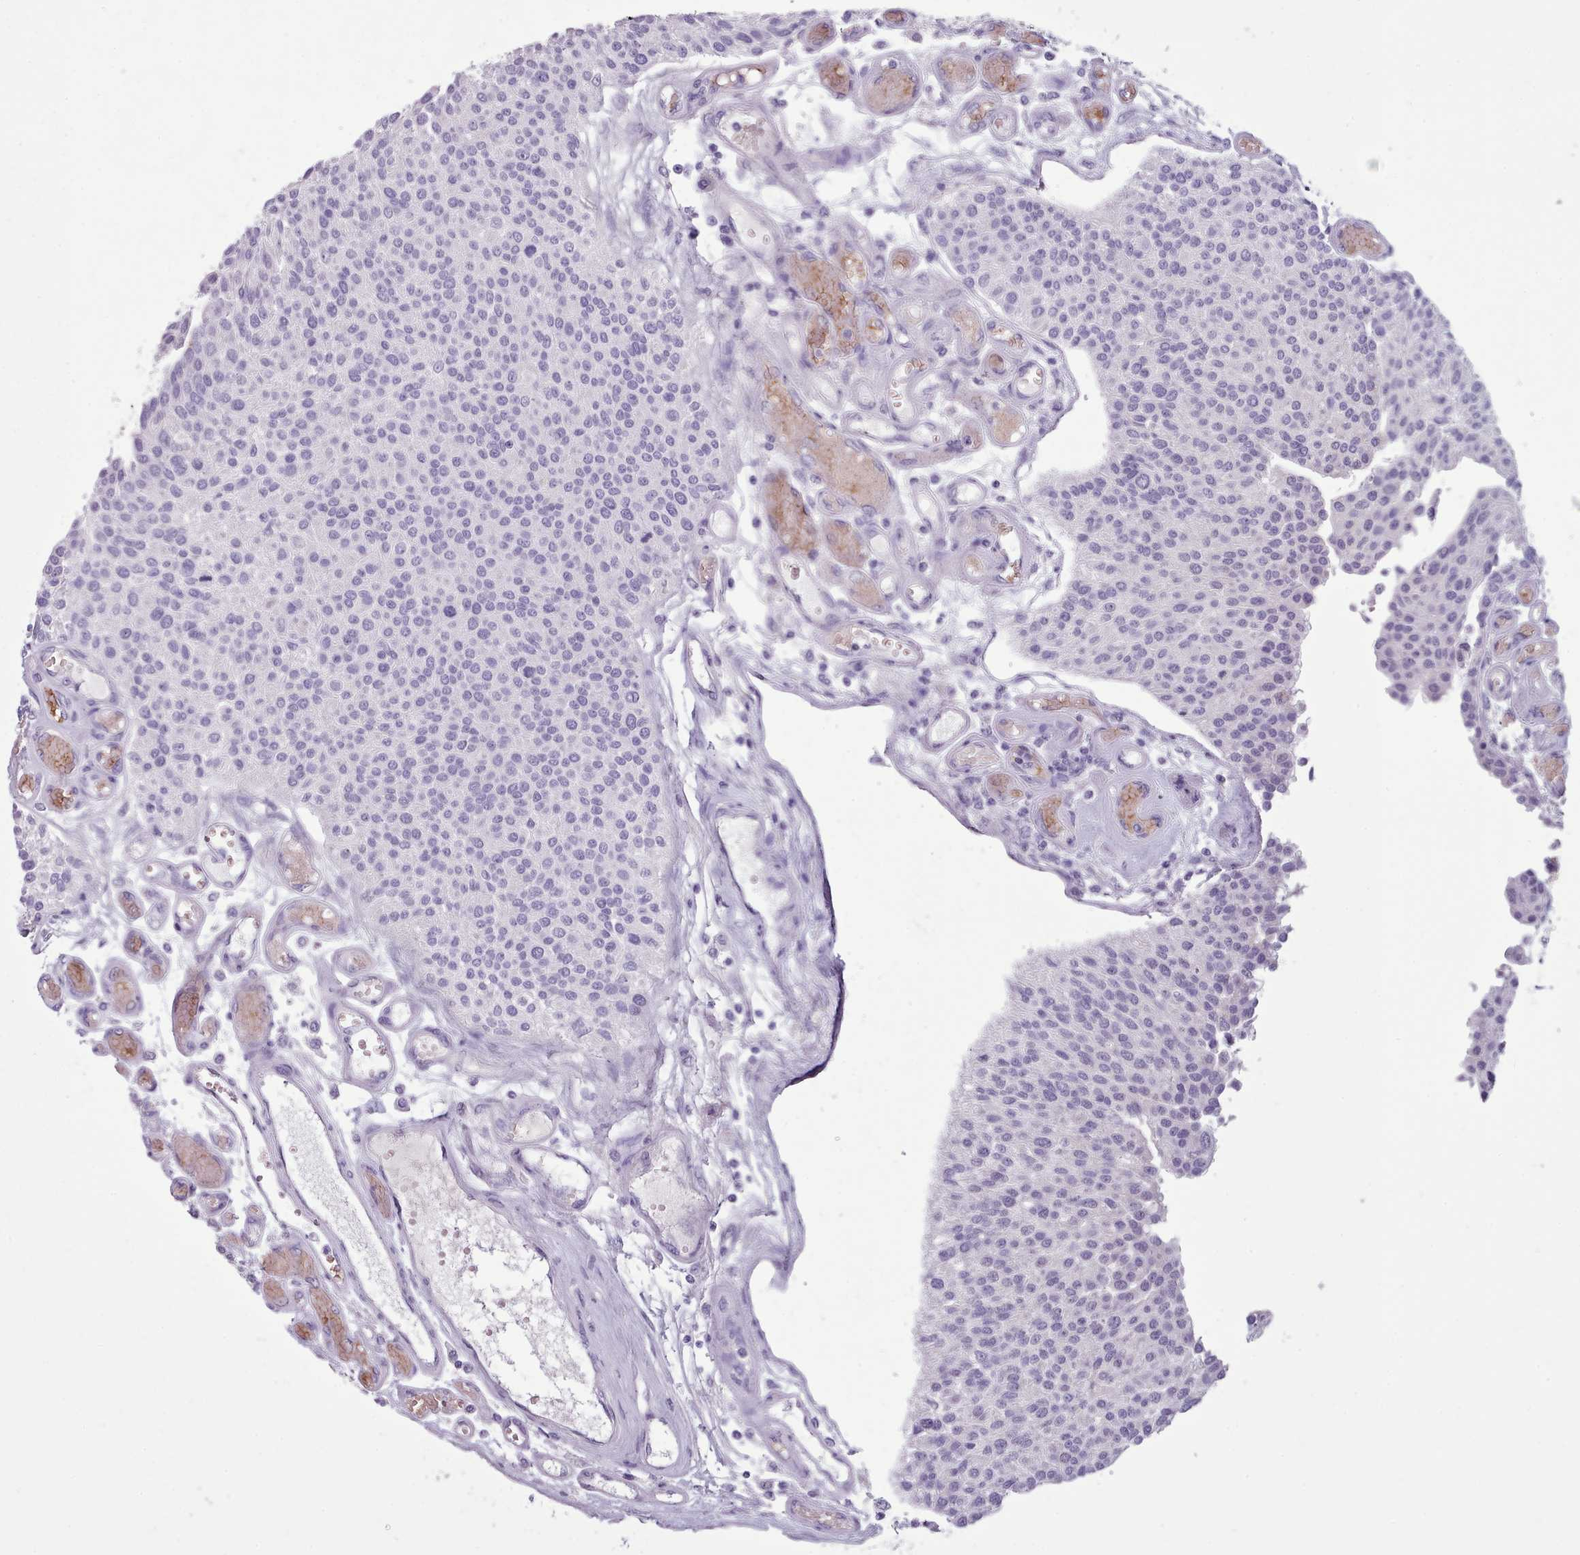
{"staining": {"intensity": "negative", "quantity": "none", "location": "none"}, "tissue": "urothelial cancer", "cell_type": "Tumor cells", "image_type": "cancer", "snomed": [{"axis": "morphology", "description": "Urothelial carcinoma, NOS"}, {"axis": "topography", "description": "Urinary bladder"}], "caption": "The immunohistochemistry (IHC) photomicrograph has no significant positivity in tumor cells of urothelial cancer tissue. (IHC, brightfield microscopy, high magnification).", "gene": "AK4", "patient": {"sex": "male", "age": 55}}